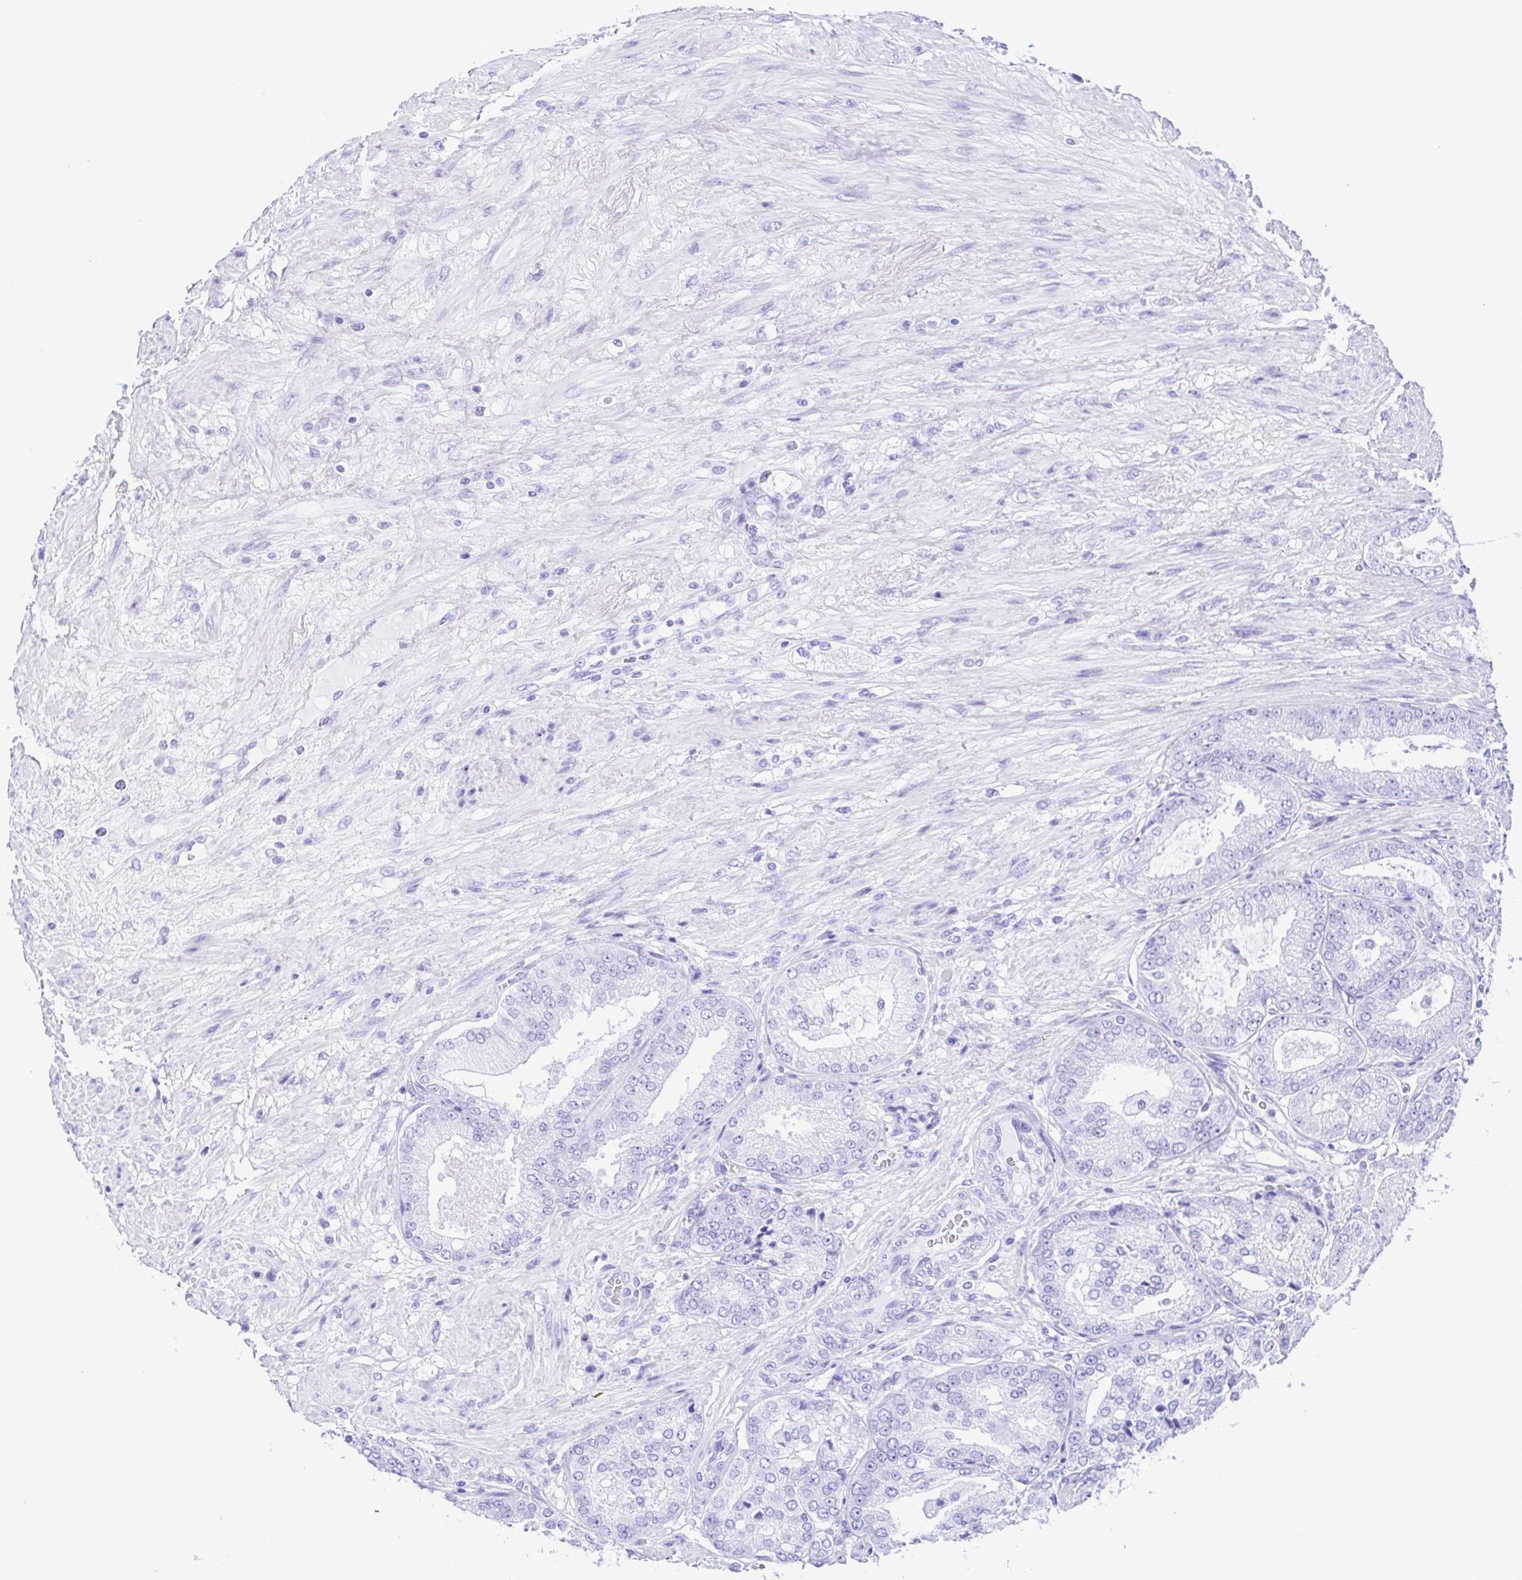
{"staining": {"intensity": "negative", "quantity": "none", "location": "none"}, "tissue": "prostate cancer", "cell_type": "Tumor cells", "image_type": "cancer", "snomed": [{"axis": "morphology", "description": "Adenocarcinoma, High grade"}, {"axis": "topography", "description": "Prostate"}], "caption": "Tumor cells show no significant protein positivity in prostate cancer (adenocarcinoma (high-grade)).", "gene": "TGM3", "patient": {"sex": "male", "age": 71}}